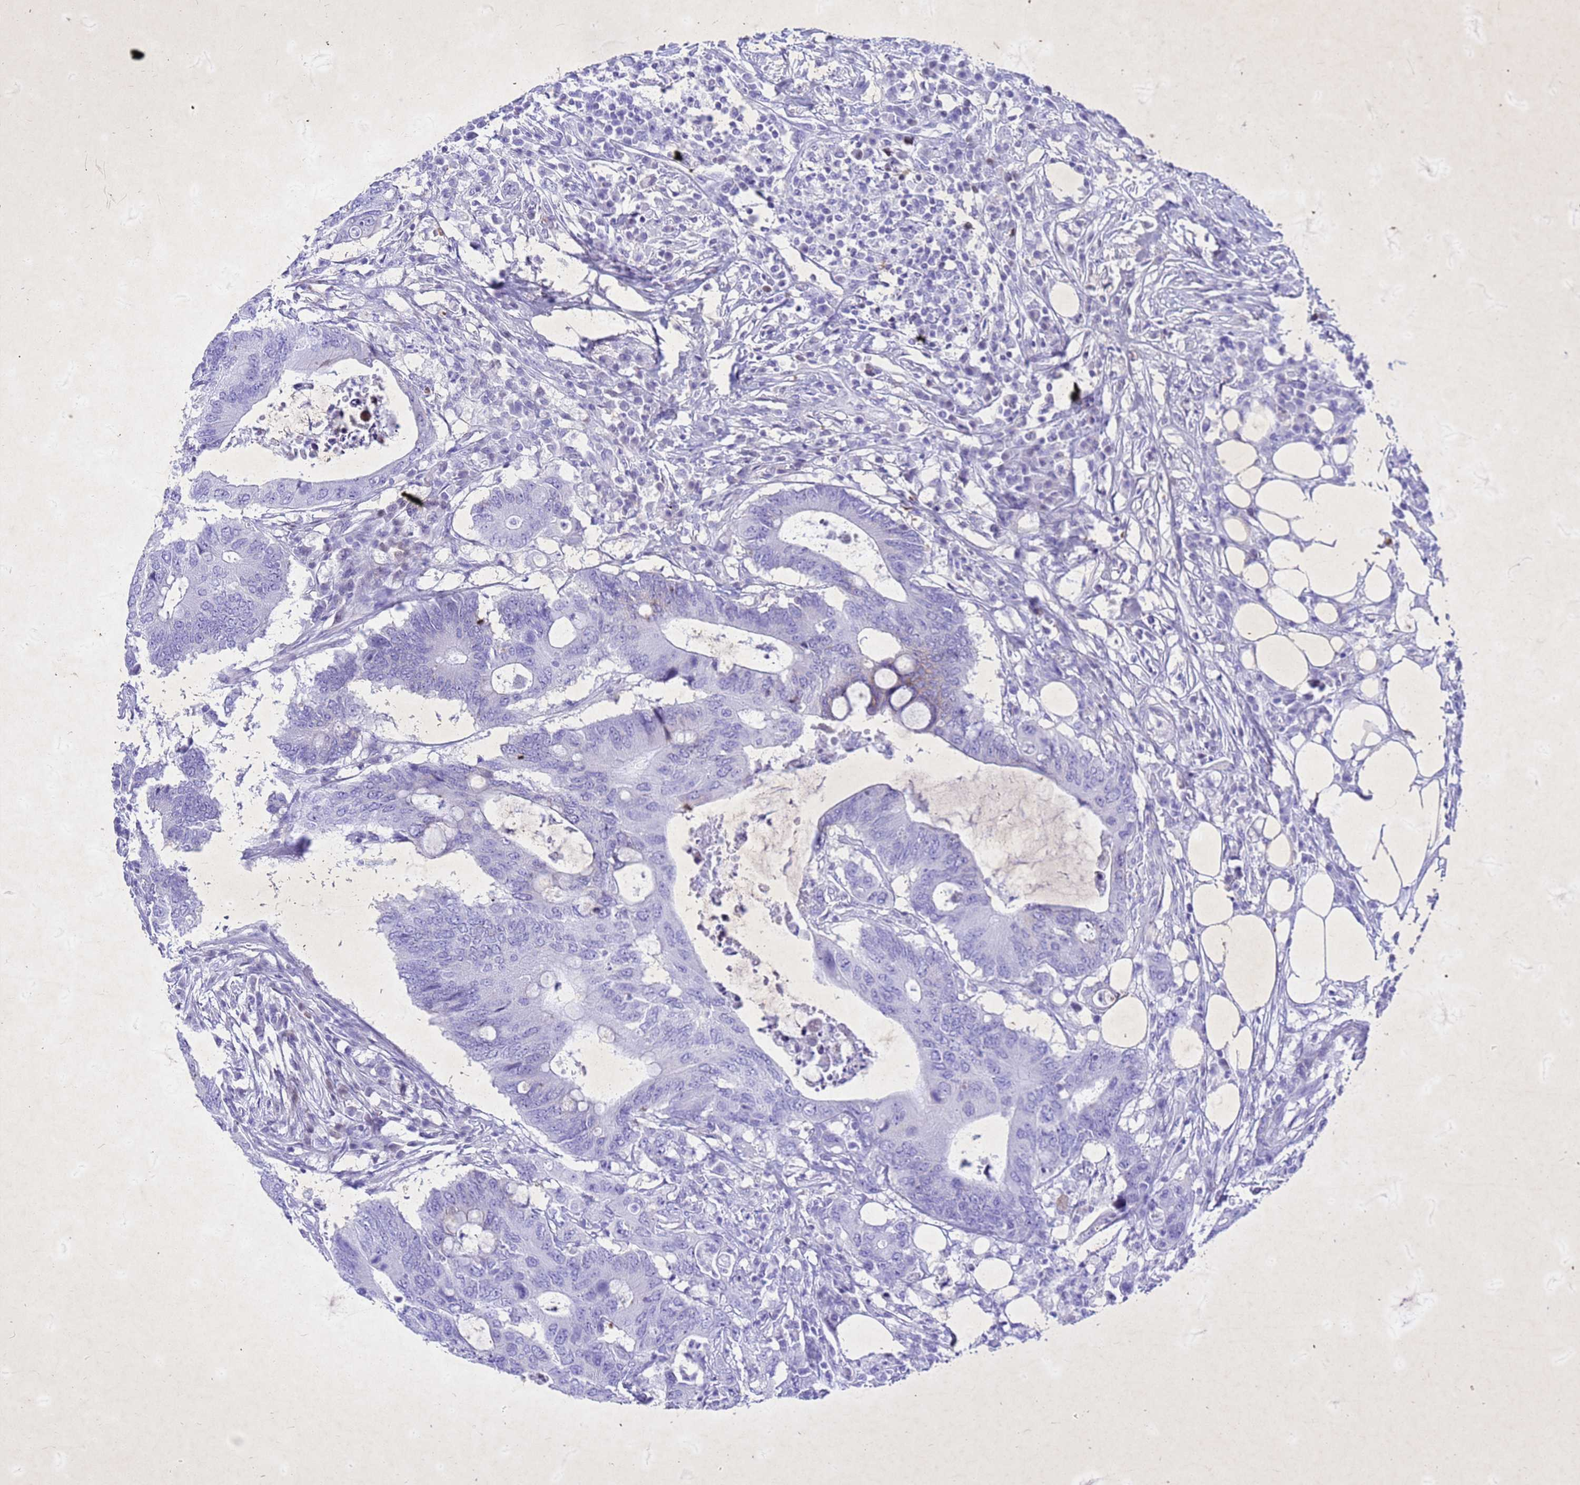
{"staining": {"intensity": "negative", "quantity": "none", "location": "none"}, "tissue": "colorectal cancer", "cell_type": "Tumor cells", "image_type": "cancer", "snomed": [{"axis": "morphology", "description": "Adenocarcinoma, NOS"}, {"axis": "topography", "description": "Colon"}], "caption": "High power microscopy histopathology image of an immunohistochemistry (IHC) image of colorectal cancer (adenocarcinoma), revealing no significant staining in tumor cells.", "gene": "COPS9", "patient": {"sex": "male", "age": 71}}